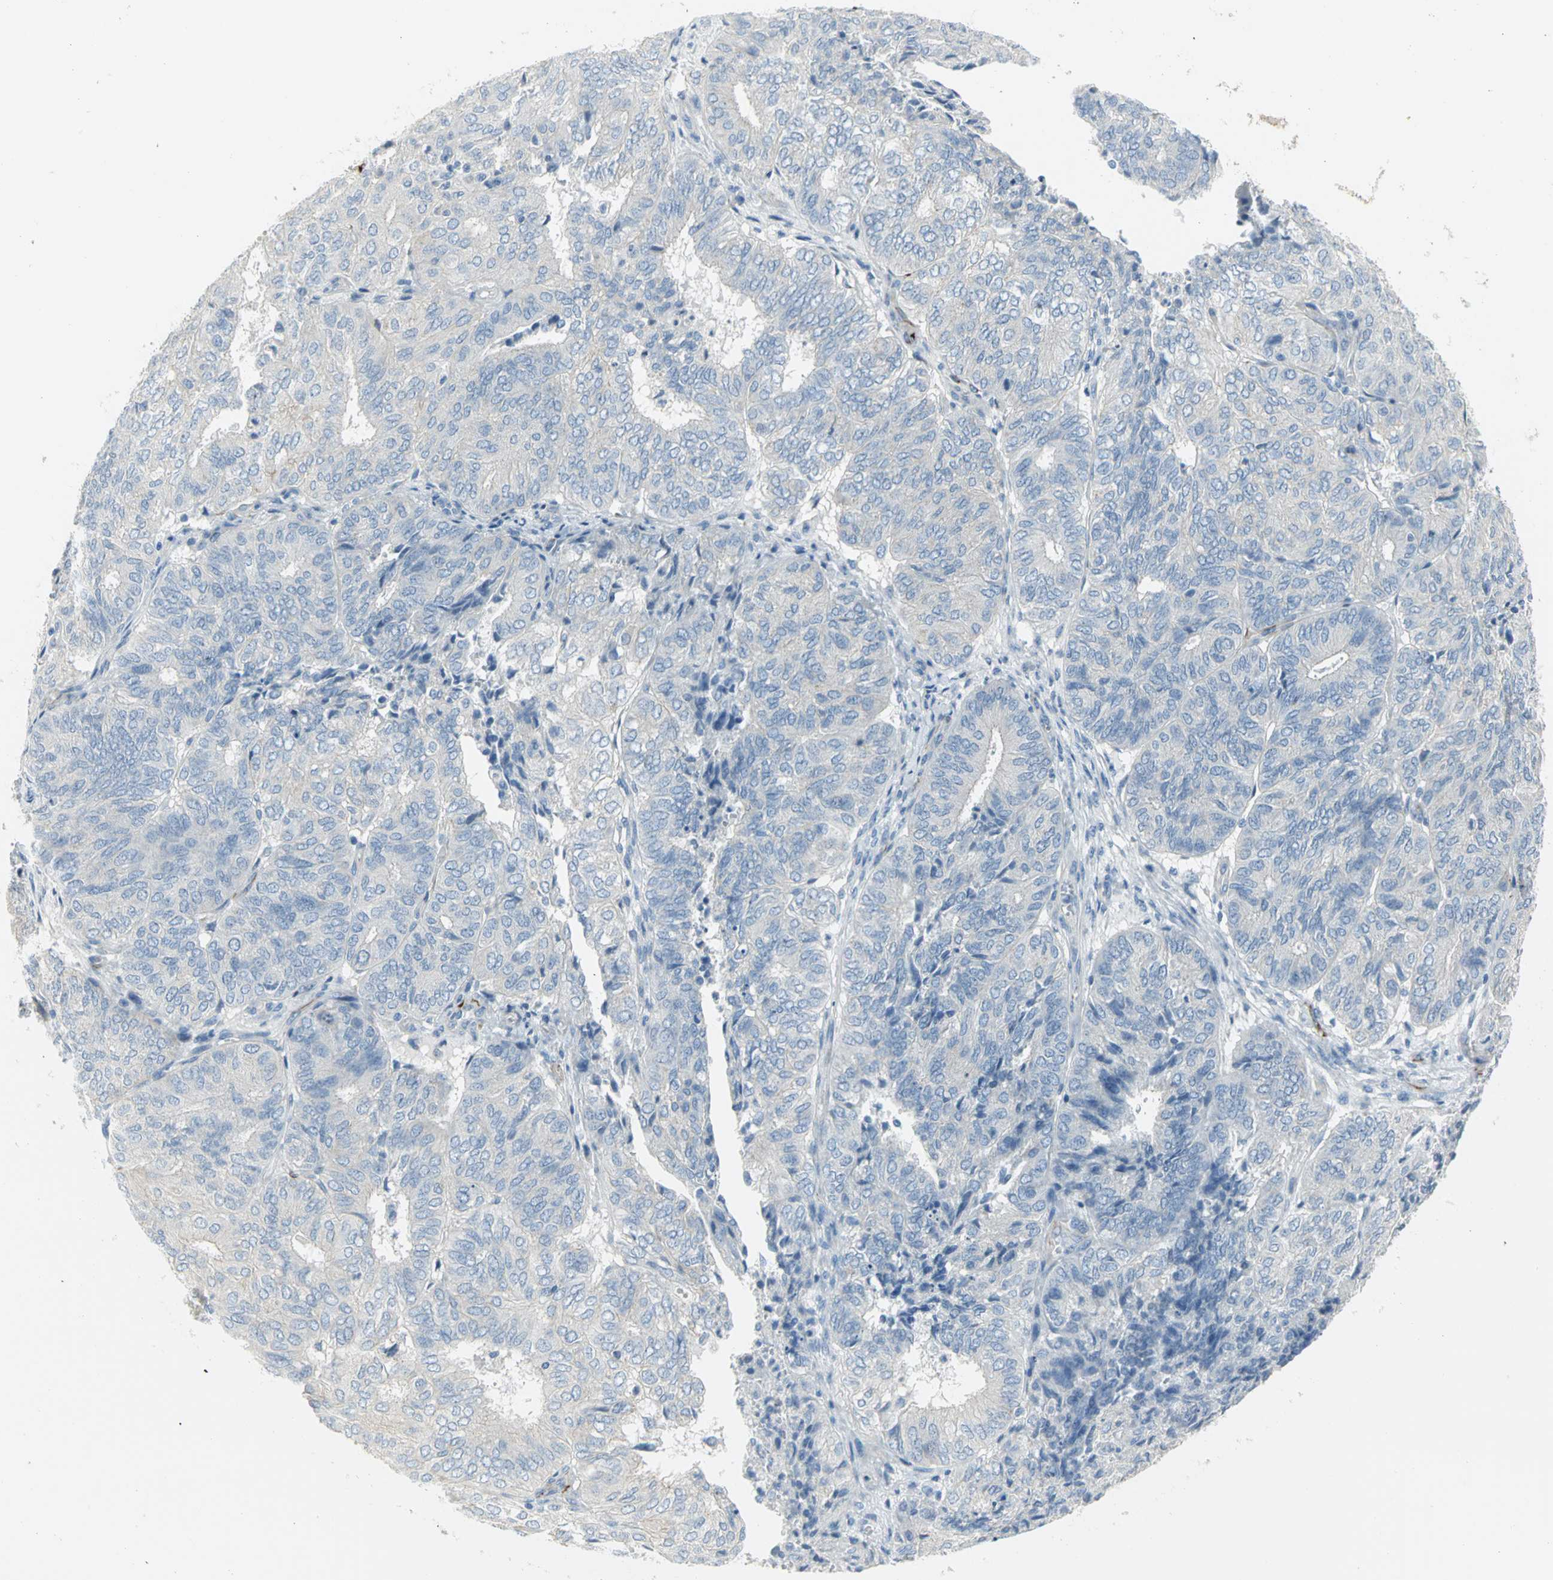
{"staining": {"intensity": "negative", "quantity": "none", "location": "none"}, "tissue": "endometrial cancer", "cell_type": "Tumor cells", "image_type": "cancer", "snomed": [{"axis": "morphology", "description": "Adenocarcinoma, NOS"}, {"axis": "topography", "description": "Uterus"}], "caption": "The micrograph shows no significant staining in tumor cells of adenocarcinoma (endometrial). Nuclei are stained in blue.", "gene": "ALOX15", "patient": {"sex": "female", "age": 60}}